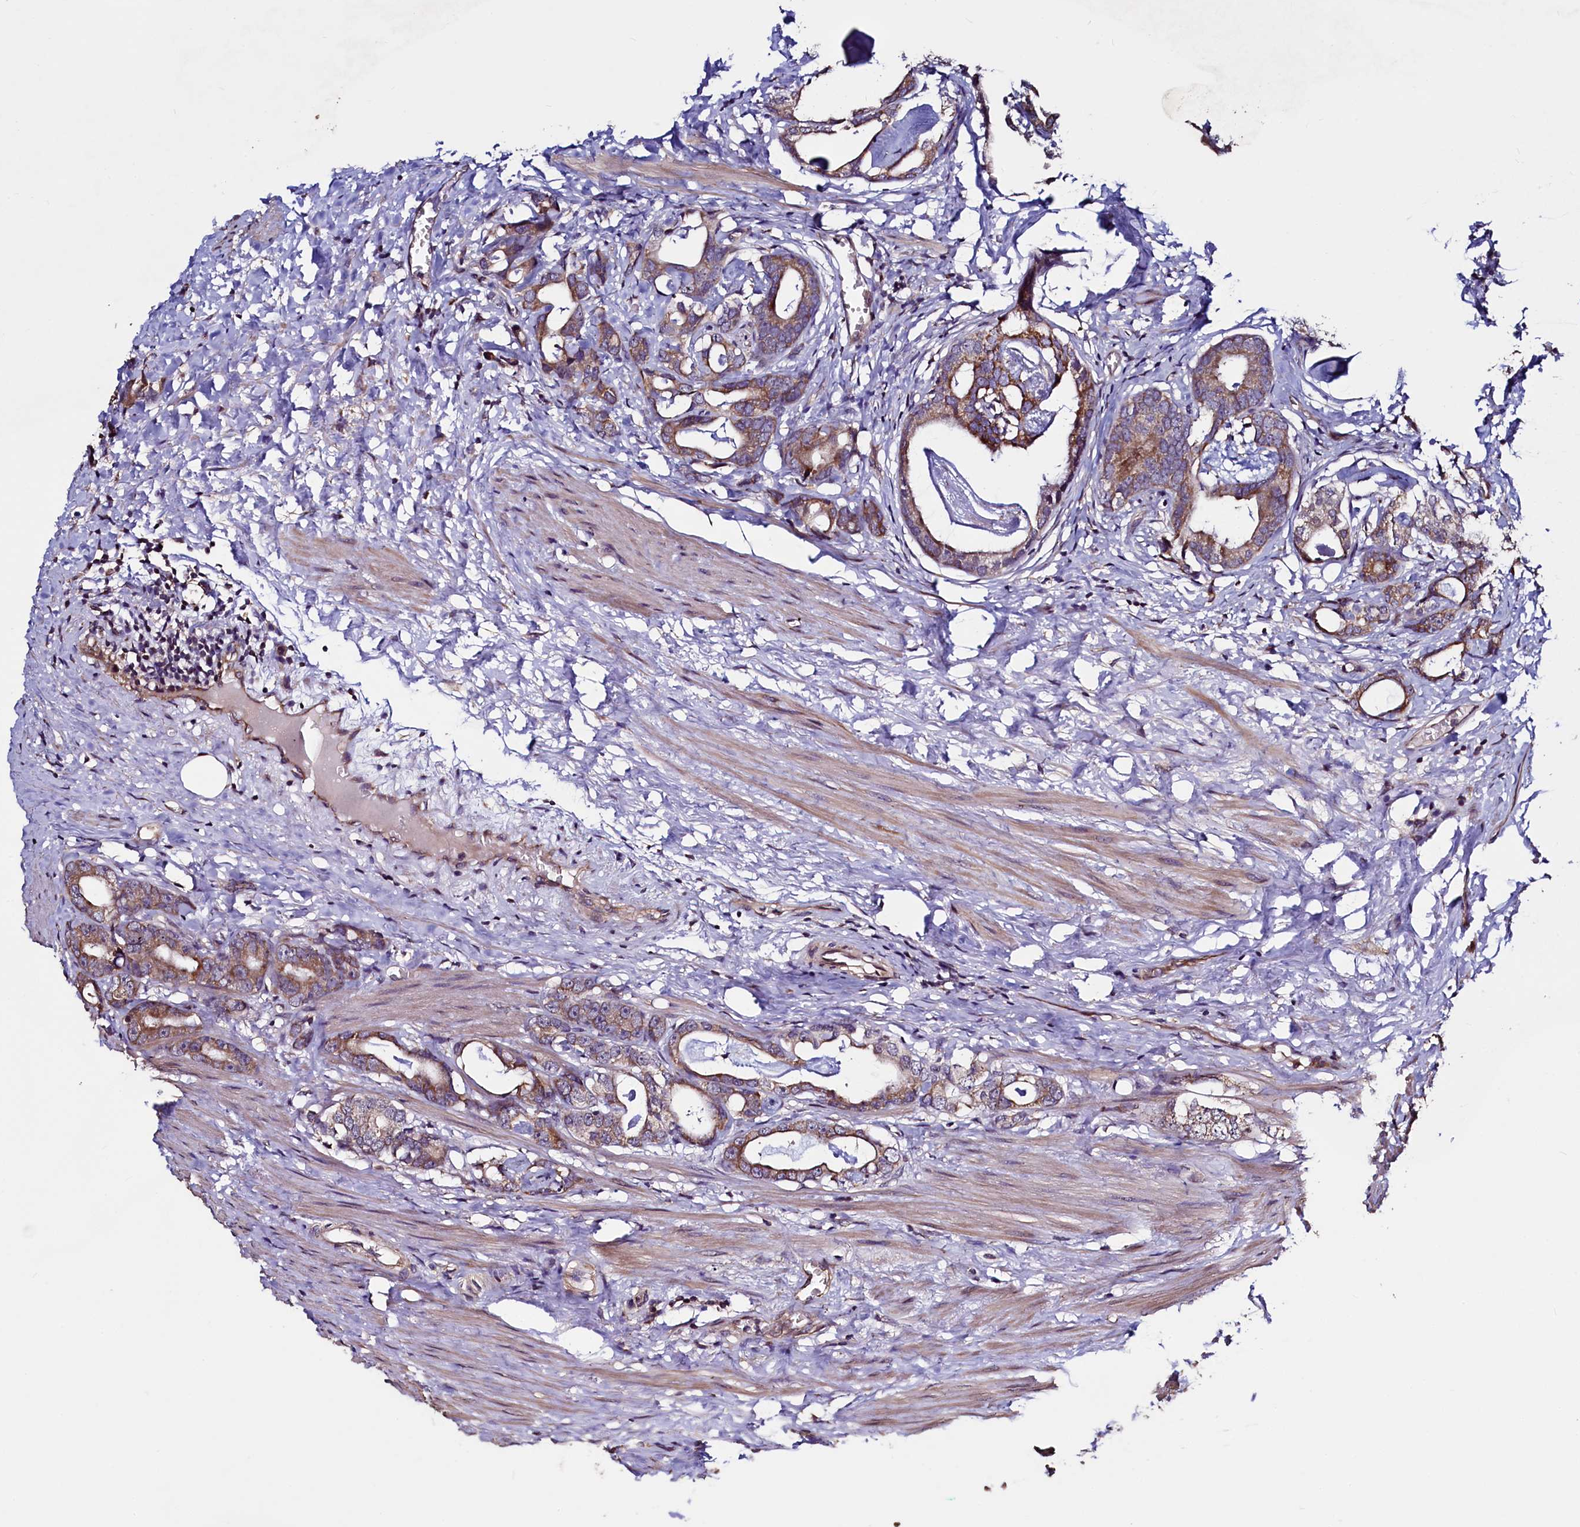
{"staining": {"intensity": "moderate", "quantity": ">75%", "location": "cytoplasmic/membranous"}, "tissue": "prostate cancer", "cell_type": "Tumor cells", "image_type": "cancer", "snomed": [{"axis": "morphology", "description": "Adenocarcinoma, Low grade"}, {"axis": "topography", "description": "Prostate"}], "caption": "Immunohistochemical staining of prostate cancer shows moderate cytoplasmic/membranous protein staining in about >75% of tumor cells.", "gene": "RBFA", "patient": {"sex": "male", "age": 71}}